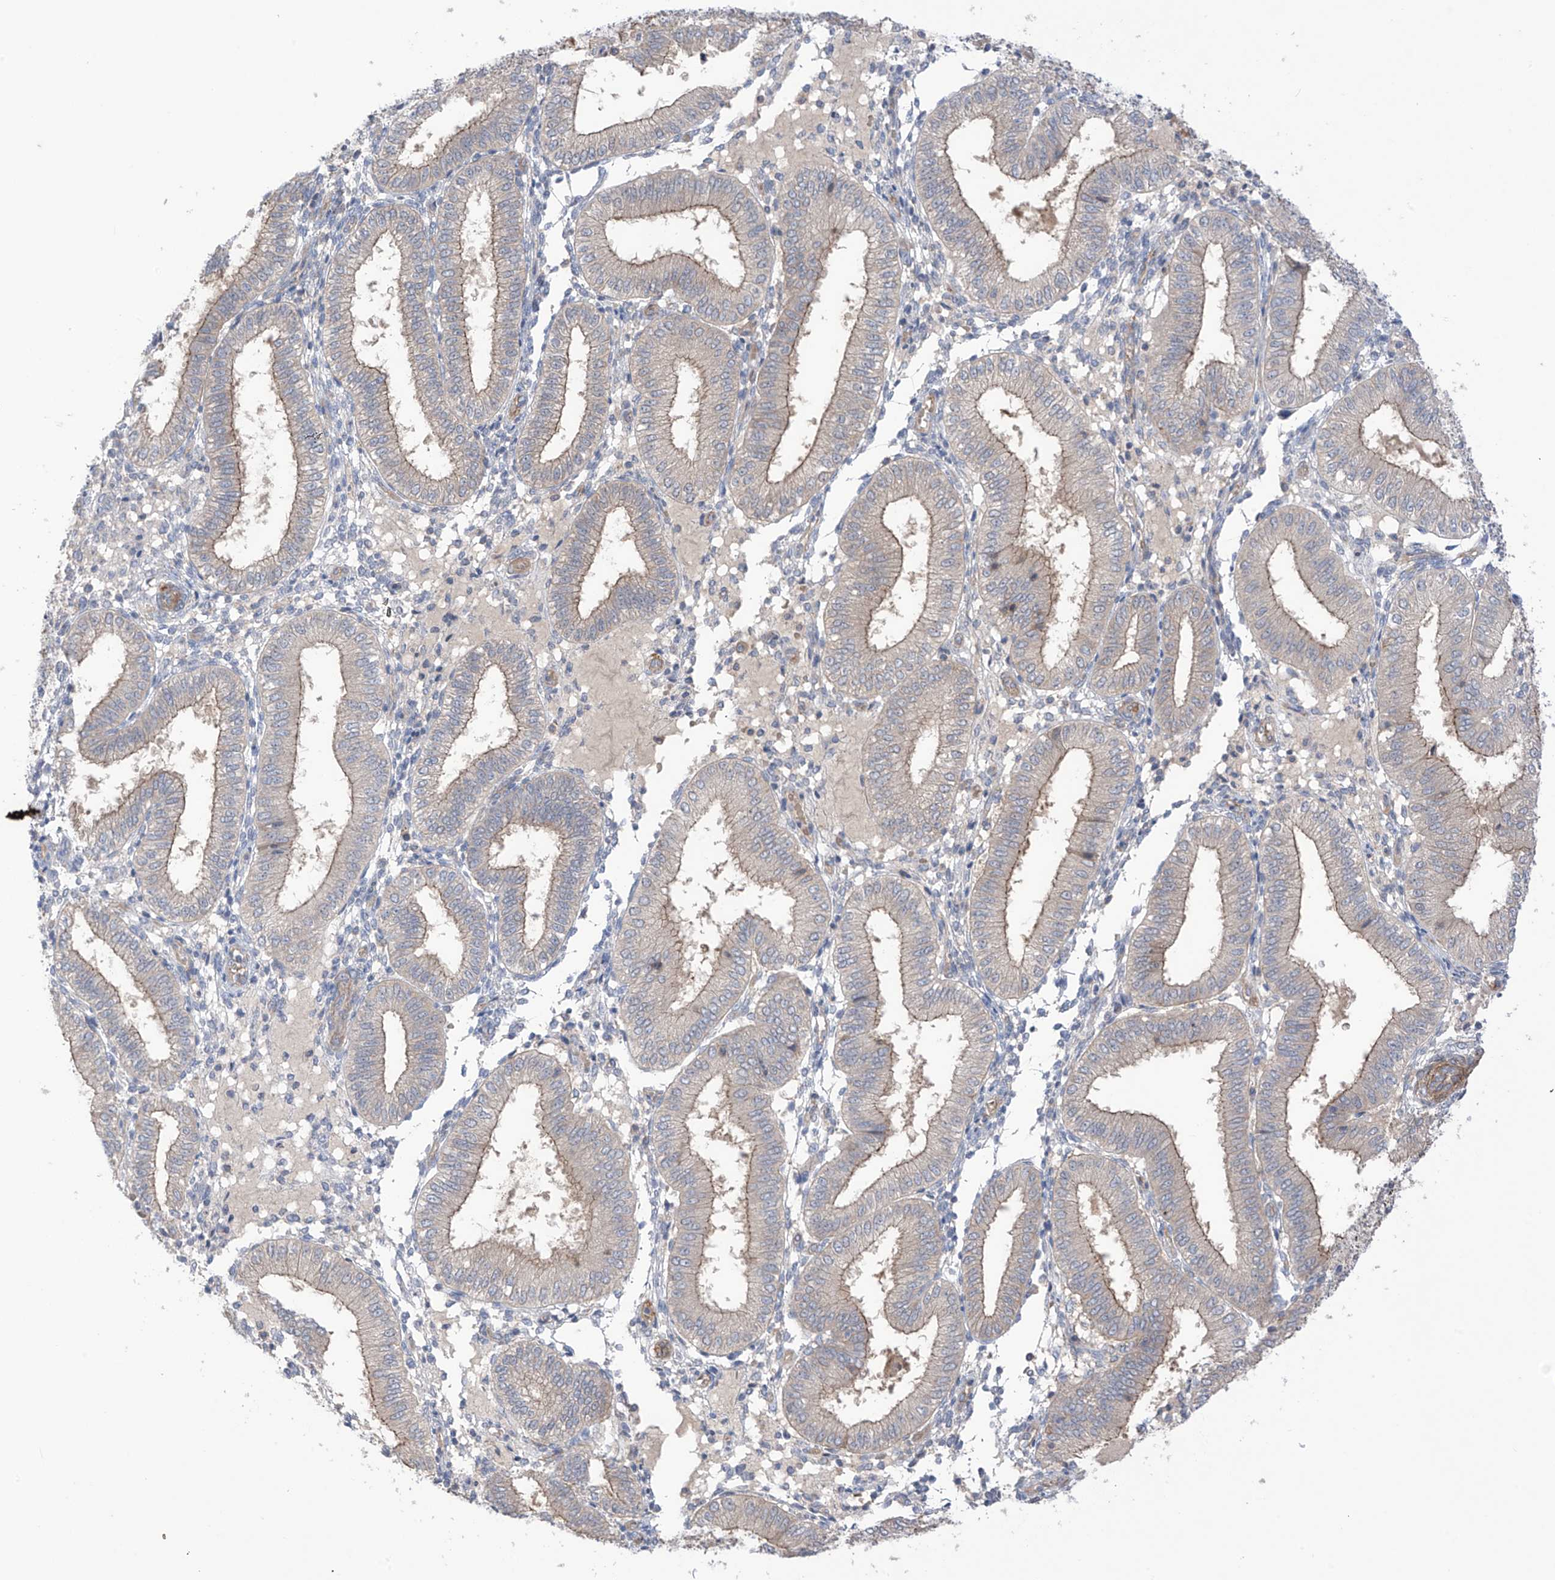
{"staining": {"intensity": "negative", "quantity": "none", "location": "none"}, "tissue": "endometrium", "cell_type": "Cells in endometrial stroma", "image_type": "normal", "snomed": [{"axis": "morphology", "description": "Normal tissue, NOS"}, {"axis": "topography", "description": "Endometrium"}], "caption": "Immunohistochemical staining of normal endometrium shows no significant positivity in cells in endometrial stroma. The staining was performed using DAB (3,3'-diaminobenzidine) to visualize the protein expression in brown, while the nuclei were stained in blue with hematoxylin (Magnification: 20x).", "gene": "TRMU", "patient": {"sex": "female", "age": 39}}